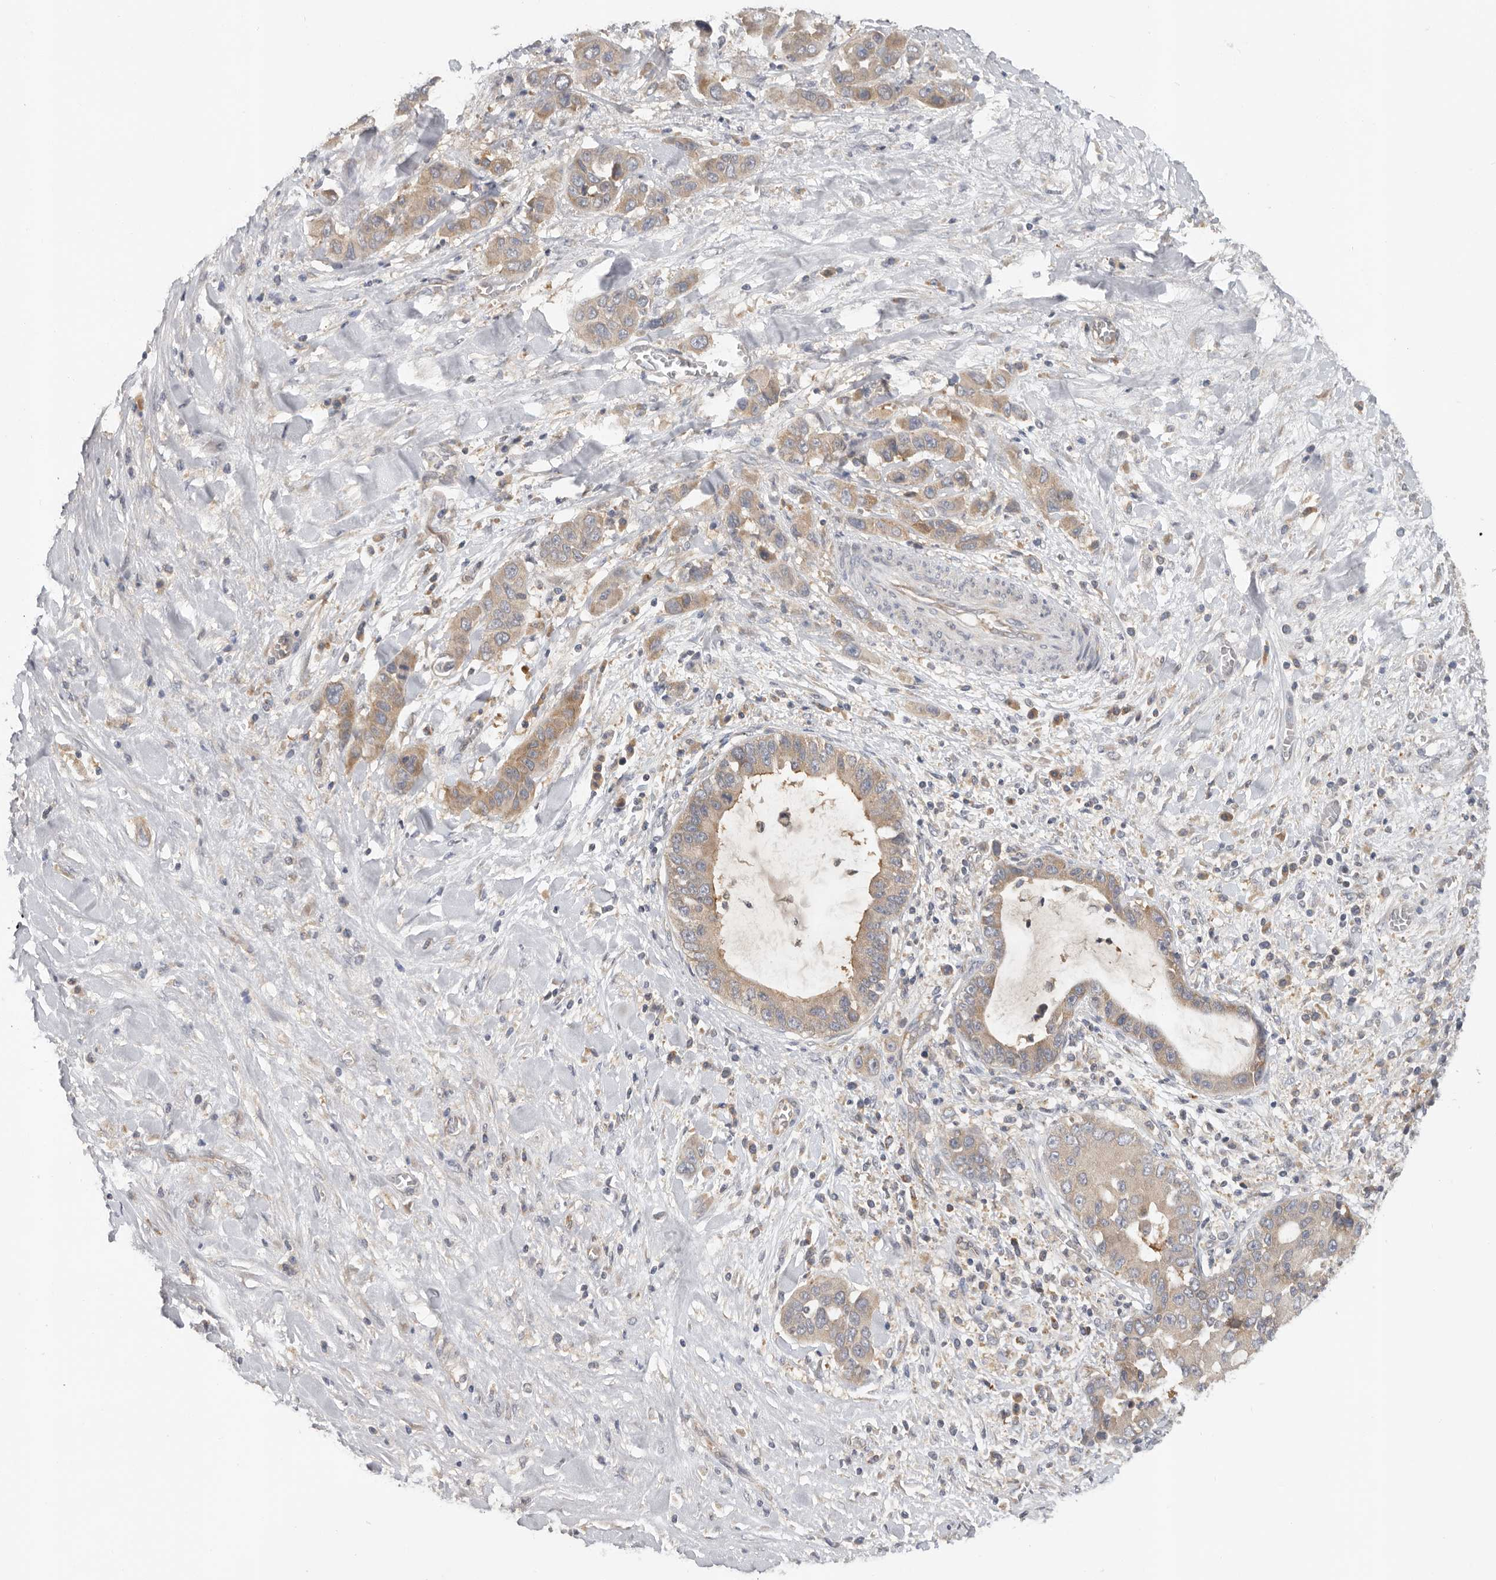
{"staining": {"intensity": "moderate", "quantity": "25%-75%", "location": "cytoplasmic/membranous"}, "tissue": "liver cancer", "cell_type": "Tumor cells", "image_type": "cancer", "snomed": [{"axis": "morphology", "description": "Cholangiocarcinoma"}, {"axis": "topography", "description": "Liver"}], "caption": "A brown stain highlights moderate cytoplasmic/membranous positivity of a protein in human liver cholangiocarcinoma tumor cells.", "gene": "PPP1R42", "patient": {"sex": "female", "age": 52}}